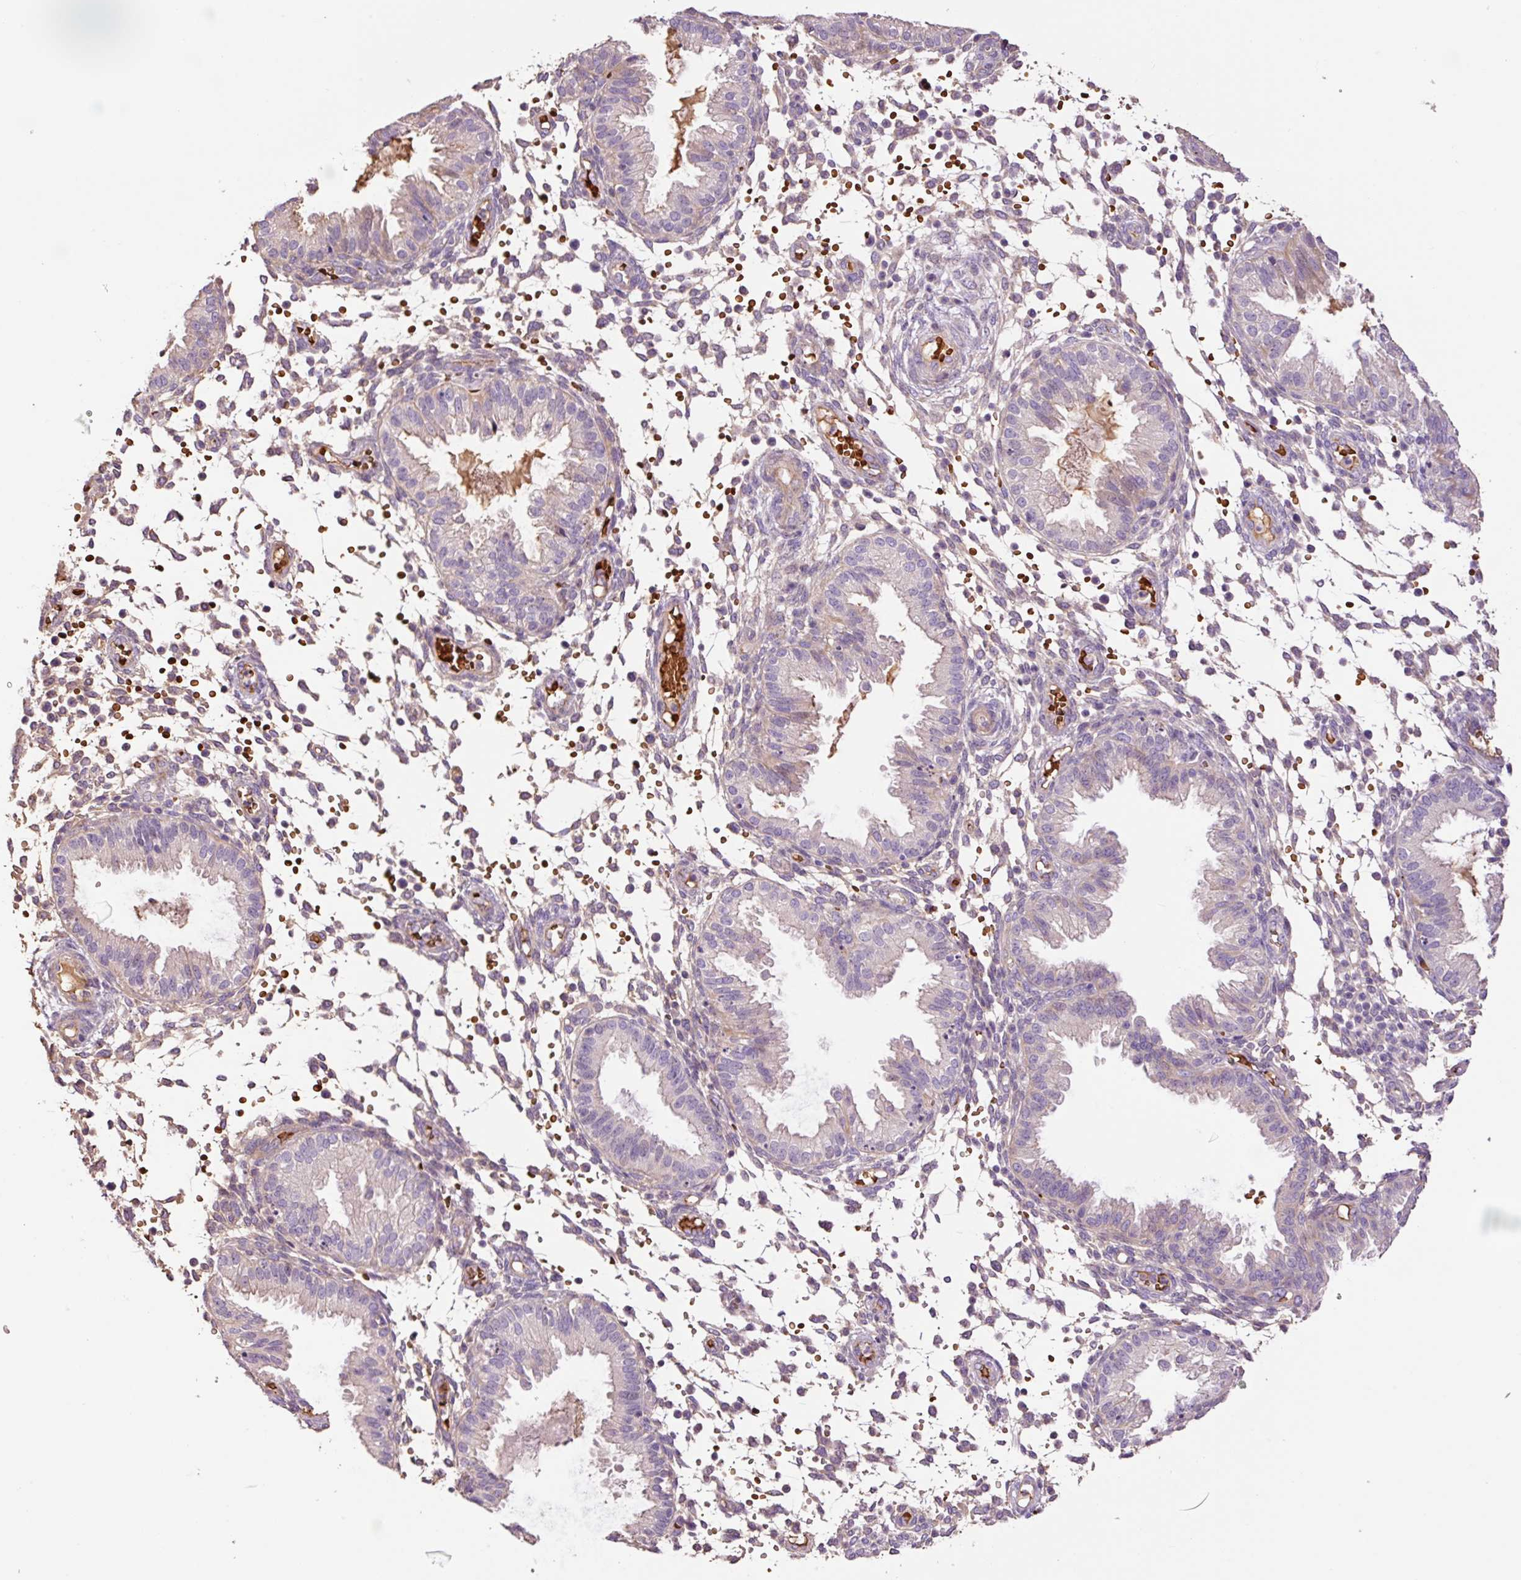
{"staining": {"intensity": "weak", "quantity": "<25%", "location": "cytoplasmic/membranous"}, "tissue": "endometrium", "cell_type": "Cells in endometrial stroma", "image_type": "normal", "snomed": [{"axis": "morphology", "description": "Normal tissue, NOS"}, {"axis": "topography", "description": "Endometrium"}], "caption": "The histopathology image demonstrates no staining of cells in endometrial stroma in benign endometrium.", "gene": "TMEM235", "patient": {"sex": "female", "age": 33}}